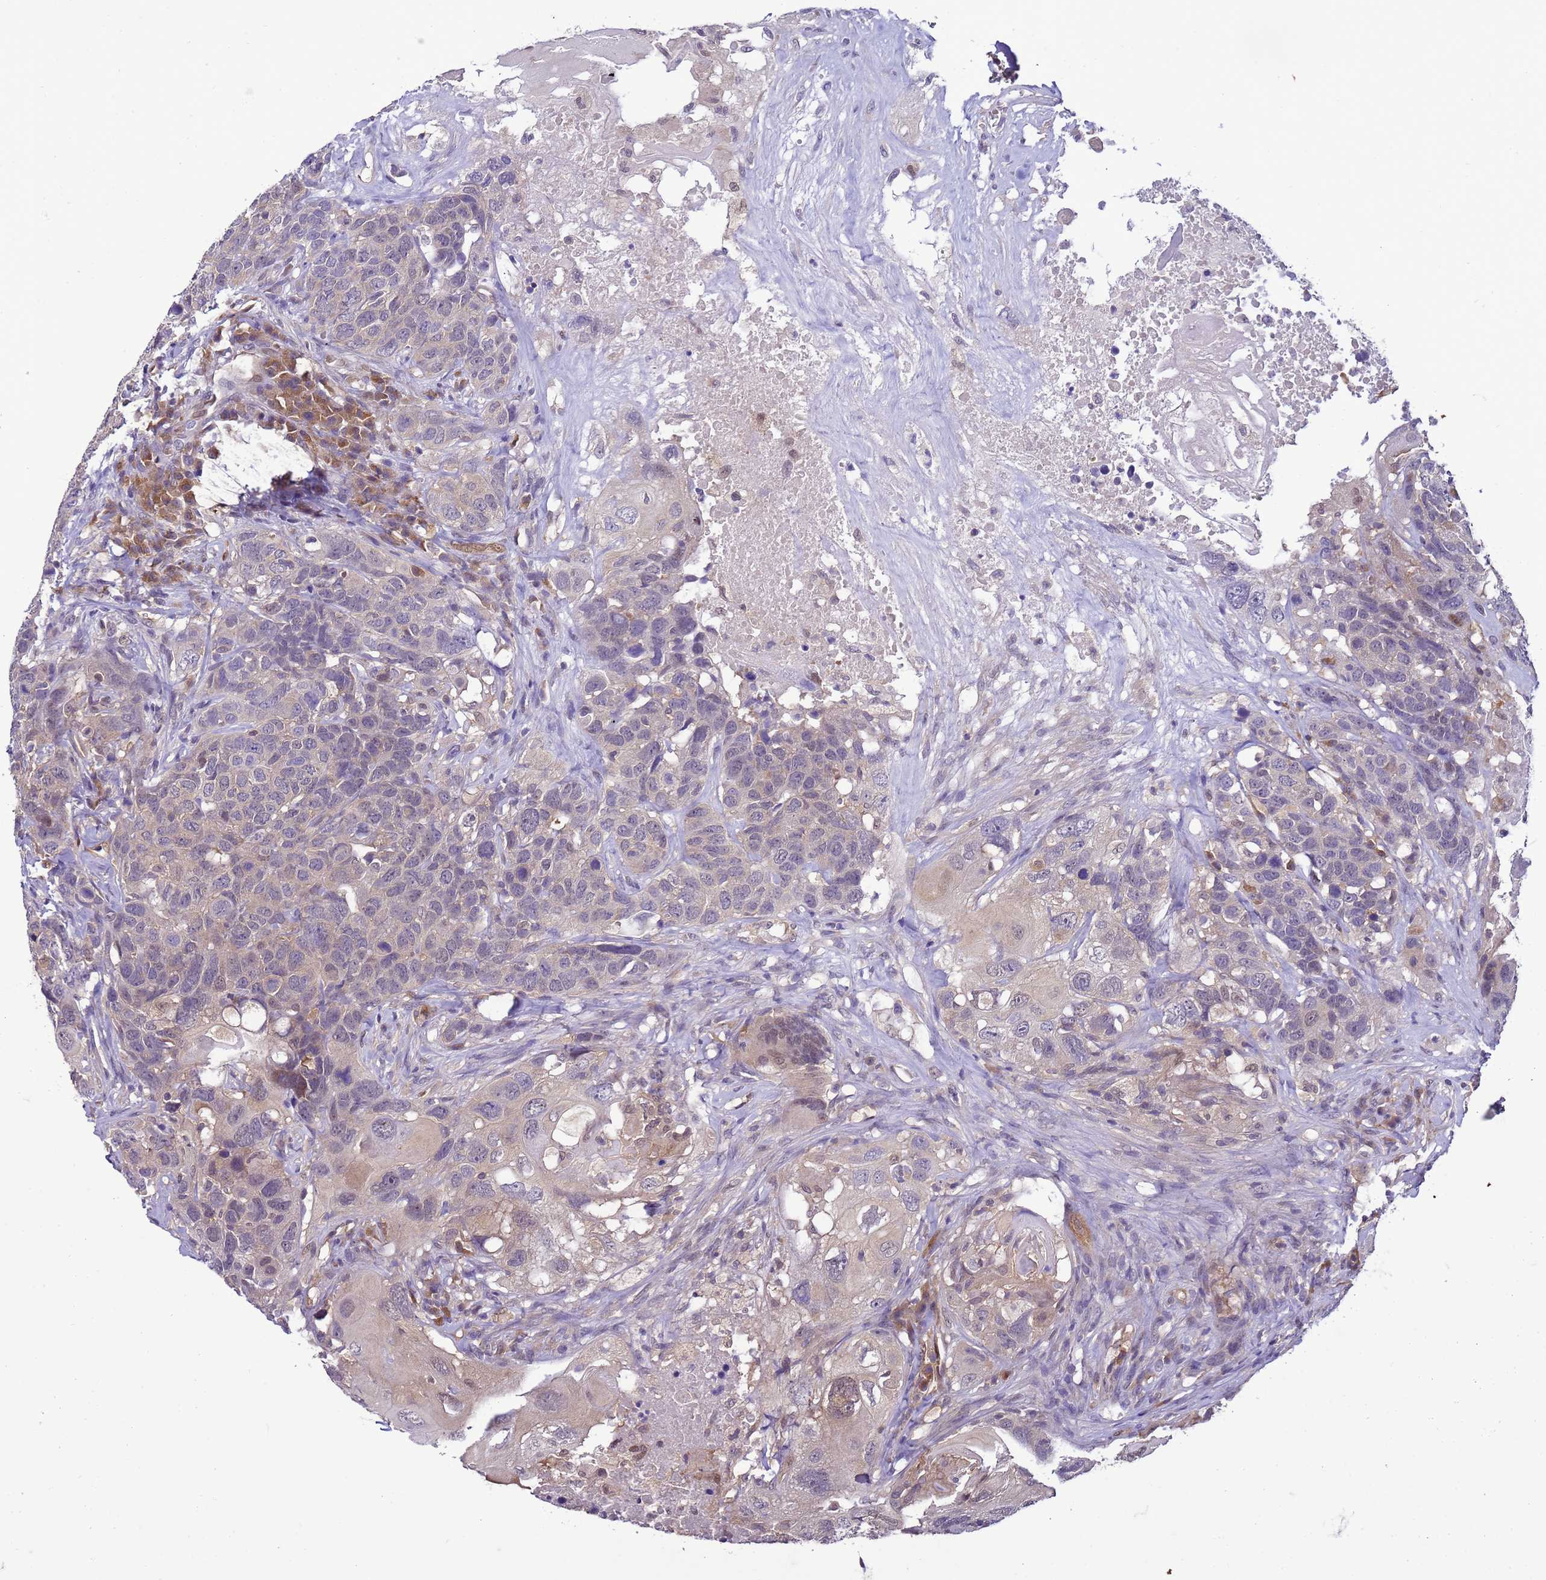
{"staining": {"intensity": "negative", "quantity": "none", "location": "none"}, "tissue": "head and neck cancer", "cell_type": "Tumor cells", "image_type": "cancer", "snomed": [{"axis": "morphology", "description": "Squamous cell carcinoma, NOS"}, {"axis": "topography", "description": "Head-Neck"}], "caption": "DAB immunohistochemical staining of head and neck squamous cell carcinoma exhibits no significant staining in tumor cells. Nuclei are stained in blue.", "gene": "DDI2", "patient": {"sex": "male", "age": 66}}